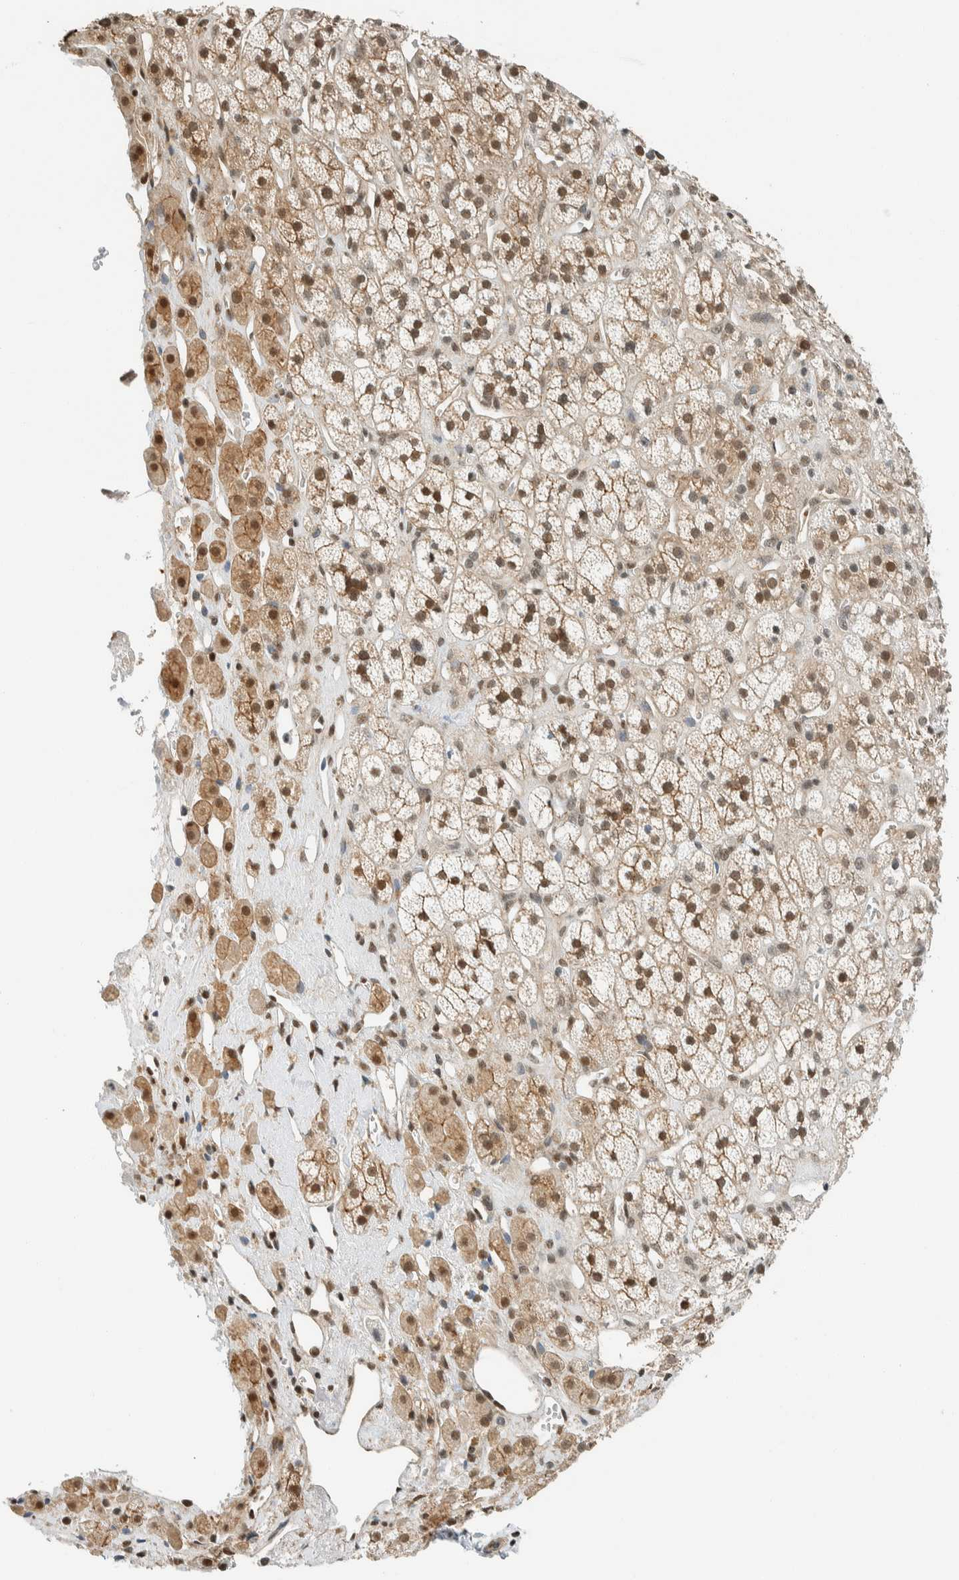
{"staining": {"intensity": "moderate", "quantity": ">75%", "location": "cytoplasmic/membranous,nuclear"}, "tissue": "adrenal gland", "cell_type": "Glandular cells", "image_type": "normal", "snomed": [{"axis": "morphology", "description": "Normal tissue, NOS"}, {"axis": "topography", "description": "Adrenal gland"}], "caption": "Immunohistochemical staining of normal human adrenal gland displays >75% levels of moderate cytoplasmic/membranous,nuclear protein staining in approximately >75% of glandular cells.", "gene": "NIBAN2", "patient": {"sex": "male", "age": 56}}